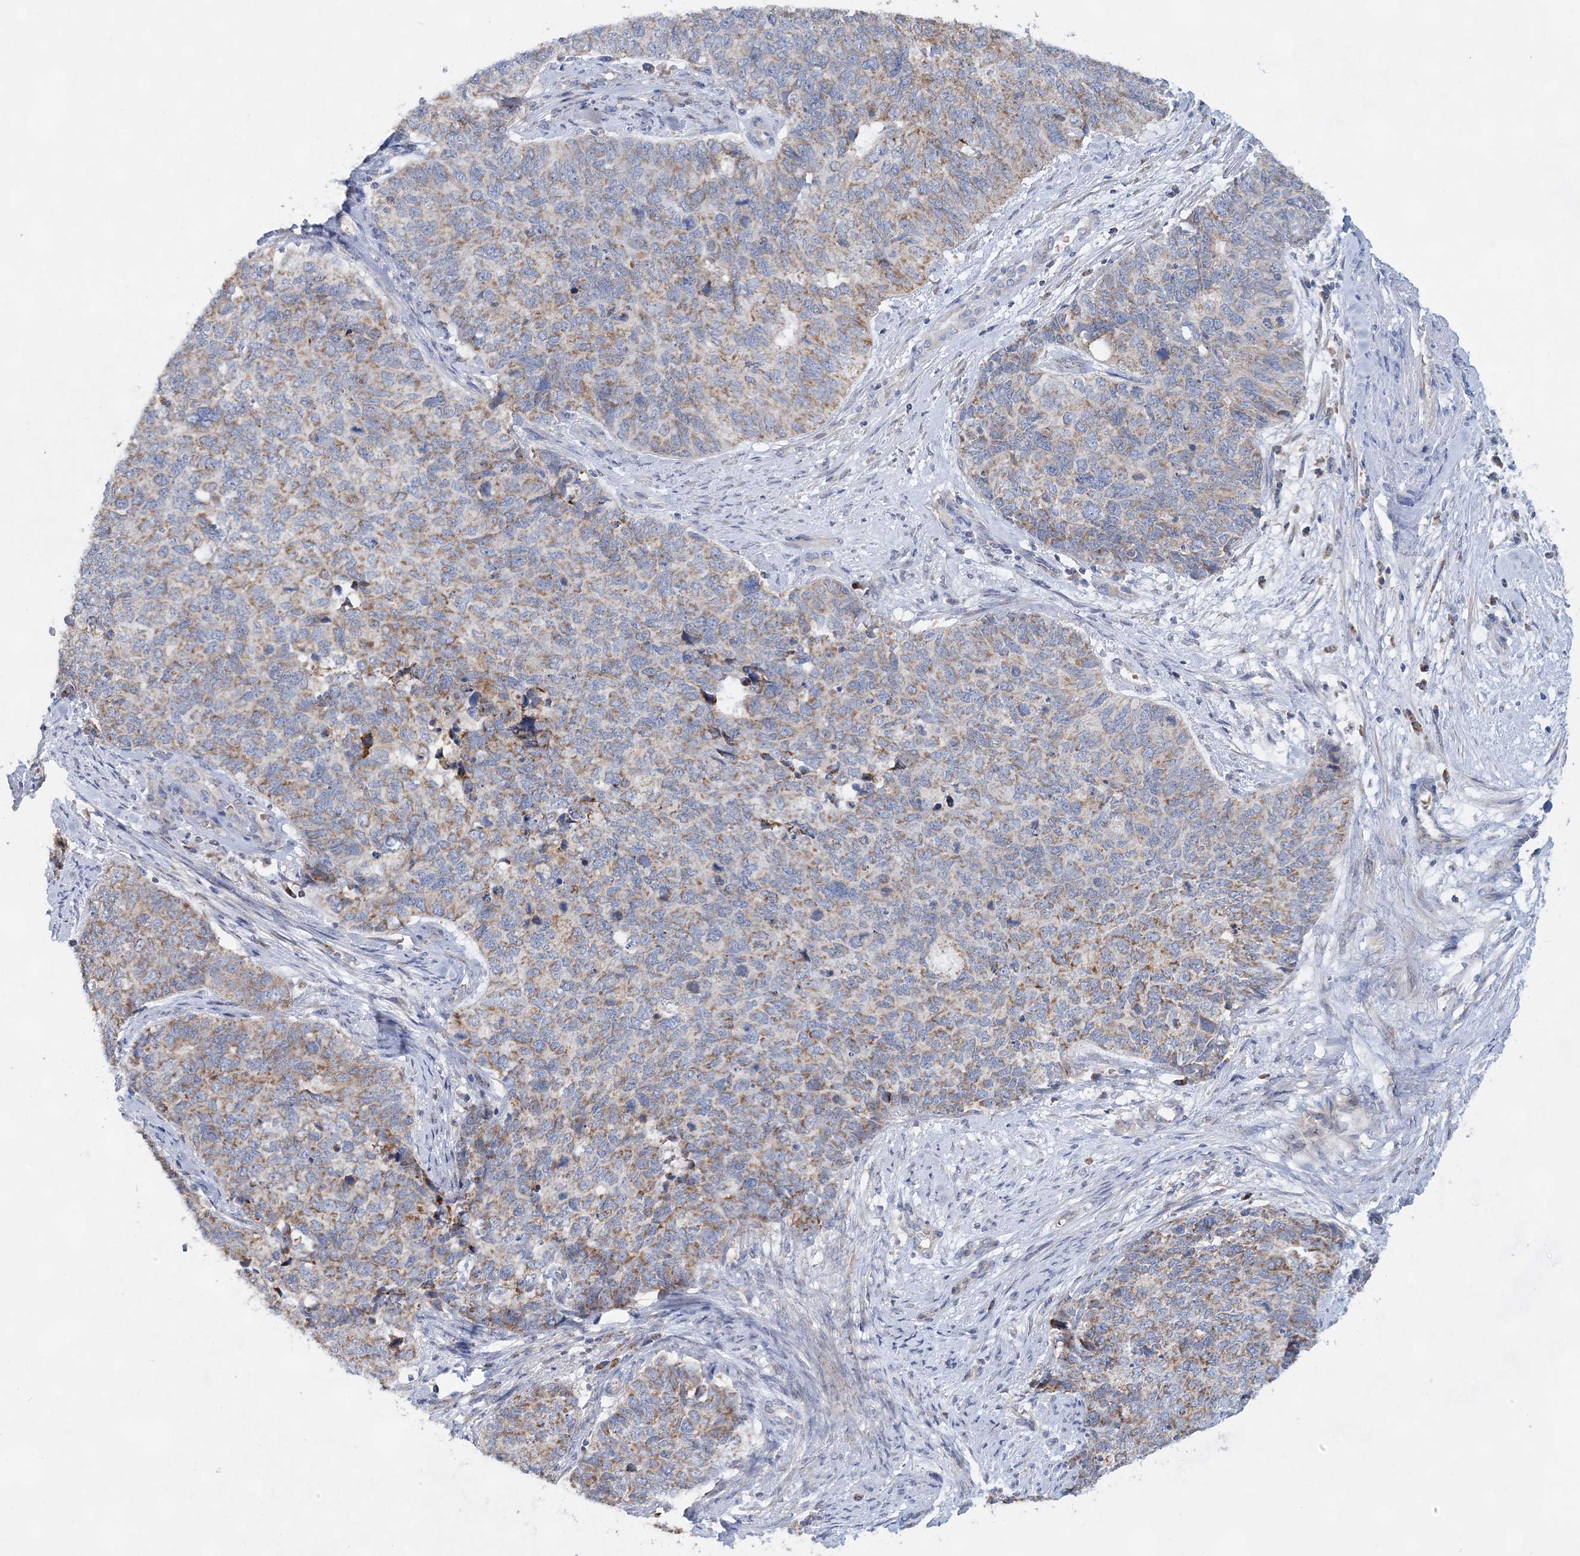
{"staining": {"intensity": "moderate", "quantity": "25%-75%", "location": "cytoplasmic/membranous"}, "tissue": "cervical cancer", "cell_type": "Tumor cells", "image_type": "cancer", "snomed": [{"axis": "morphology", "description": "Squamous cell carcinoma, NOS"}, {"axis": "topography", "description": "Cervix"}], "caption": "An image of human cervical cancer (squamous cell carcinoma) stained for a protein demonstrates moderate cytoplasmic/membranous brown staining in tumor cells.", "gene": "TRAPPC13", "patient": {"sex": "female", "age": 63}}